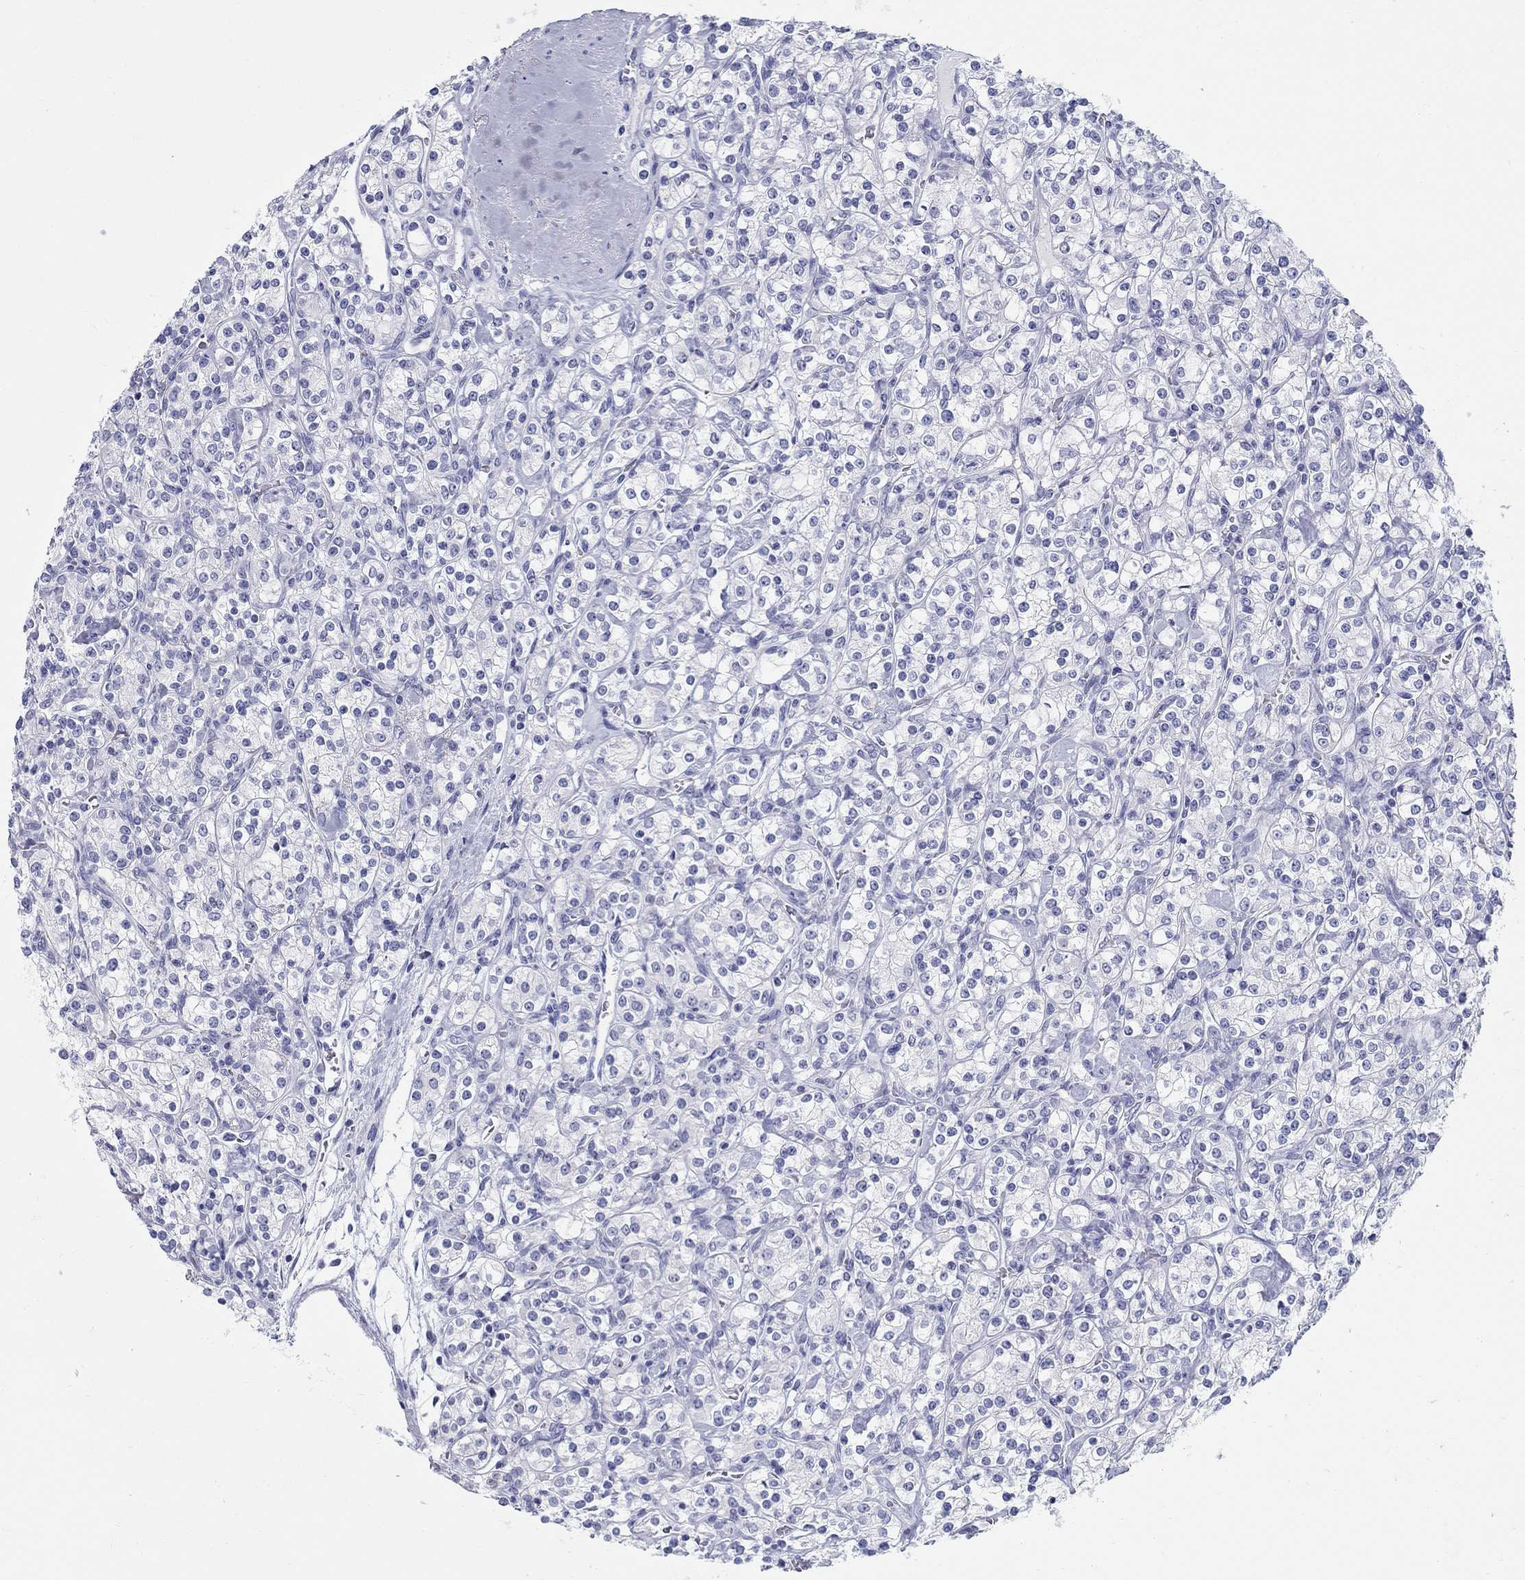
{"staining": {"intensity": "negative", "quantity": "none", "location": "none"}, "tissue": "renal cancer", "cell_type": "Tumor cells", "image_type": "cancer", "snomed": [{"axis": "morphology", "description": "Adenocarcinoma, NOS"}, {"axis": "topography", "description": "Kidney"}], "caption": "A photomicrograph of human adenocarcinoma (renal) is negative for staining in tumor cells. The staining was performed using DAB to visualize the protein expression in brown, while the nuclei were stained in blue with hematoxylin (Magnification: 20x).", "gene": "LAMP5", "patient": {"sex": "male", "age": 77}}